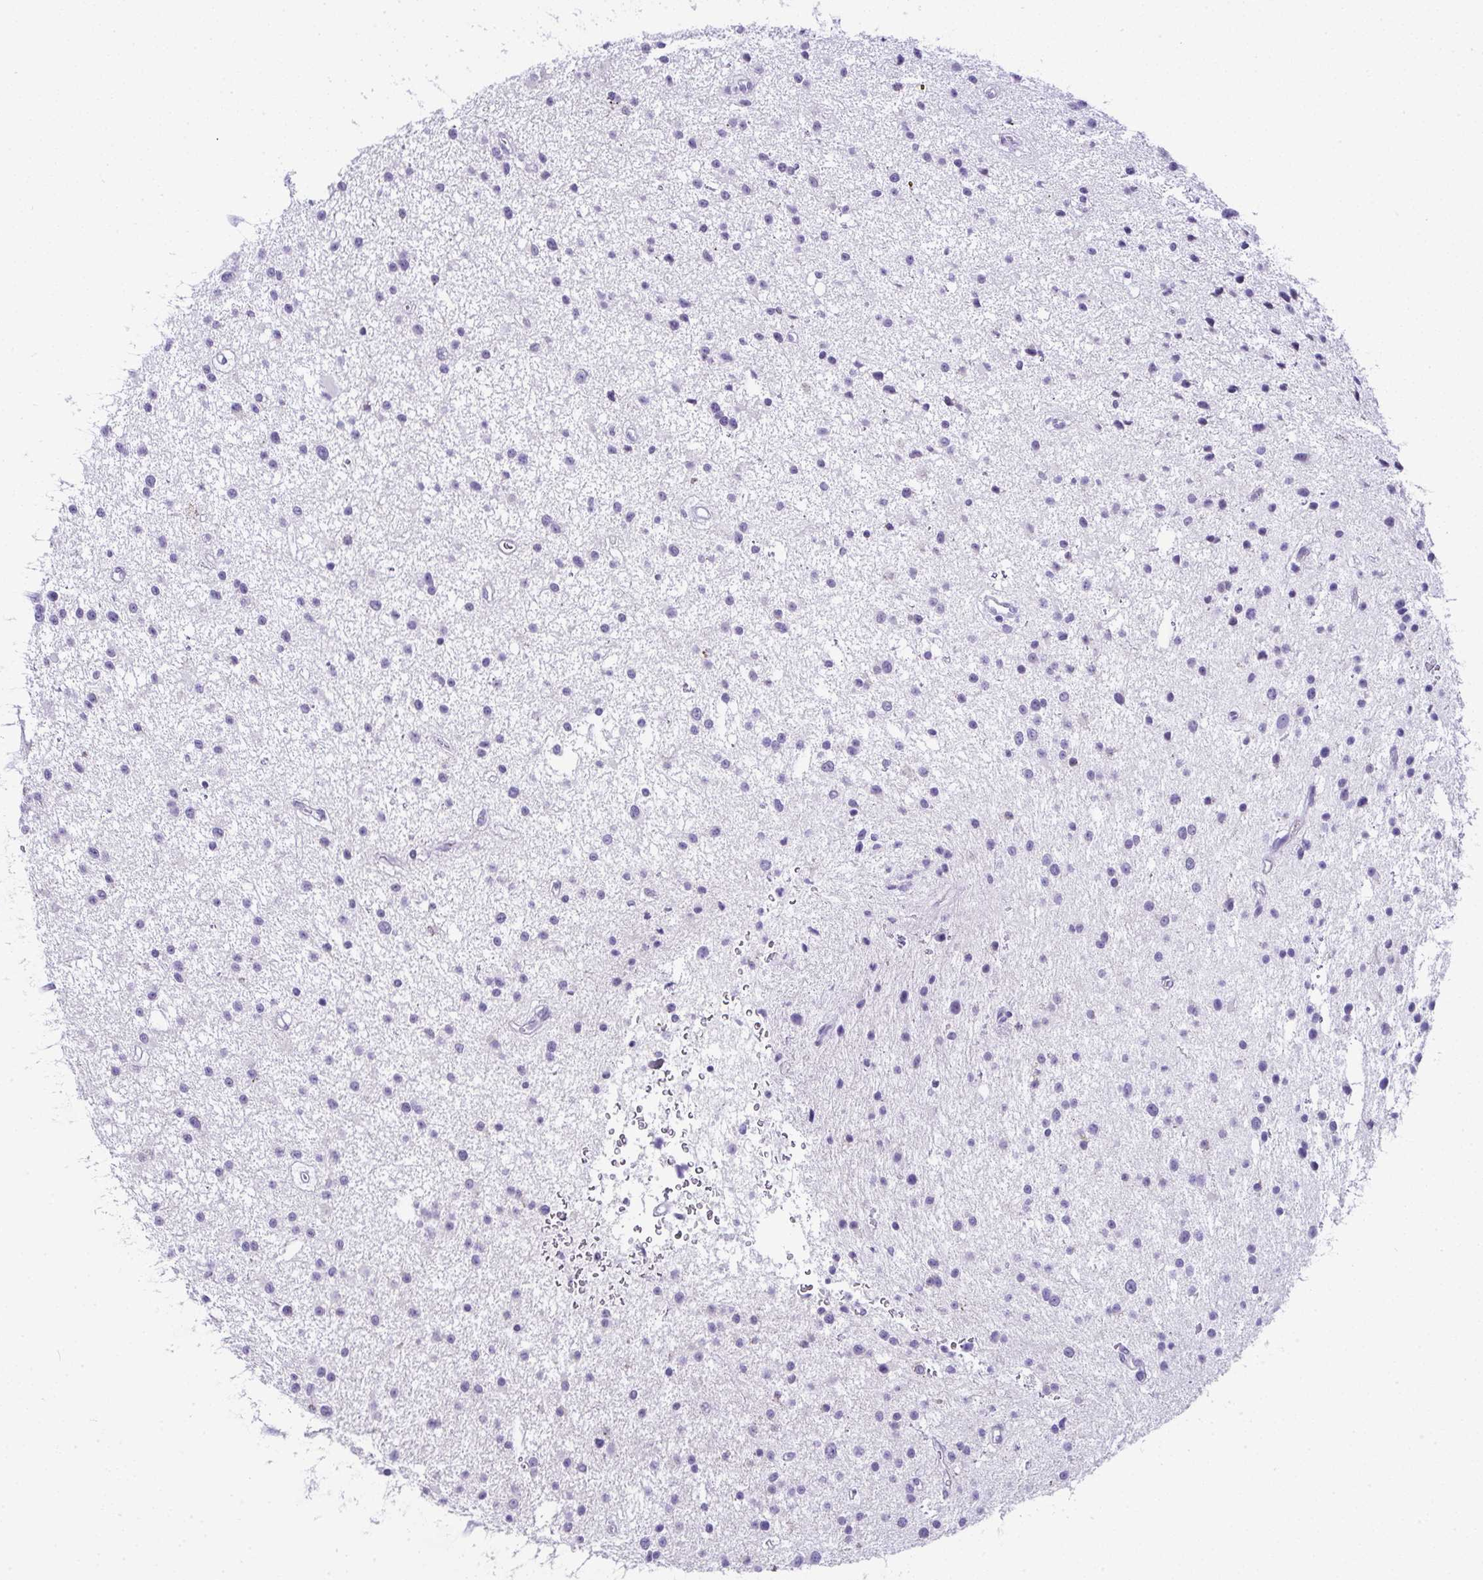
{"staining": {"intensity": "negative", "quantity": "none", "location": "none"}, "tissue": "glioma", "cell_type": "Tumor cells", "image_type": "cancer", "snomed": [{"axis": "morphology", "description": "Glioma, malignant, Low grade"}, {"axis": "topography", "description": "Brain"}], "caption": "Glioma was stained to show a protein in brown. There is no significant staining in tumor cells.", "gene": "RNF183", "patient": {"sex": "male", "age": 43}}